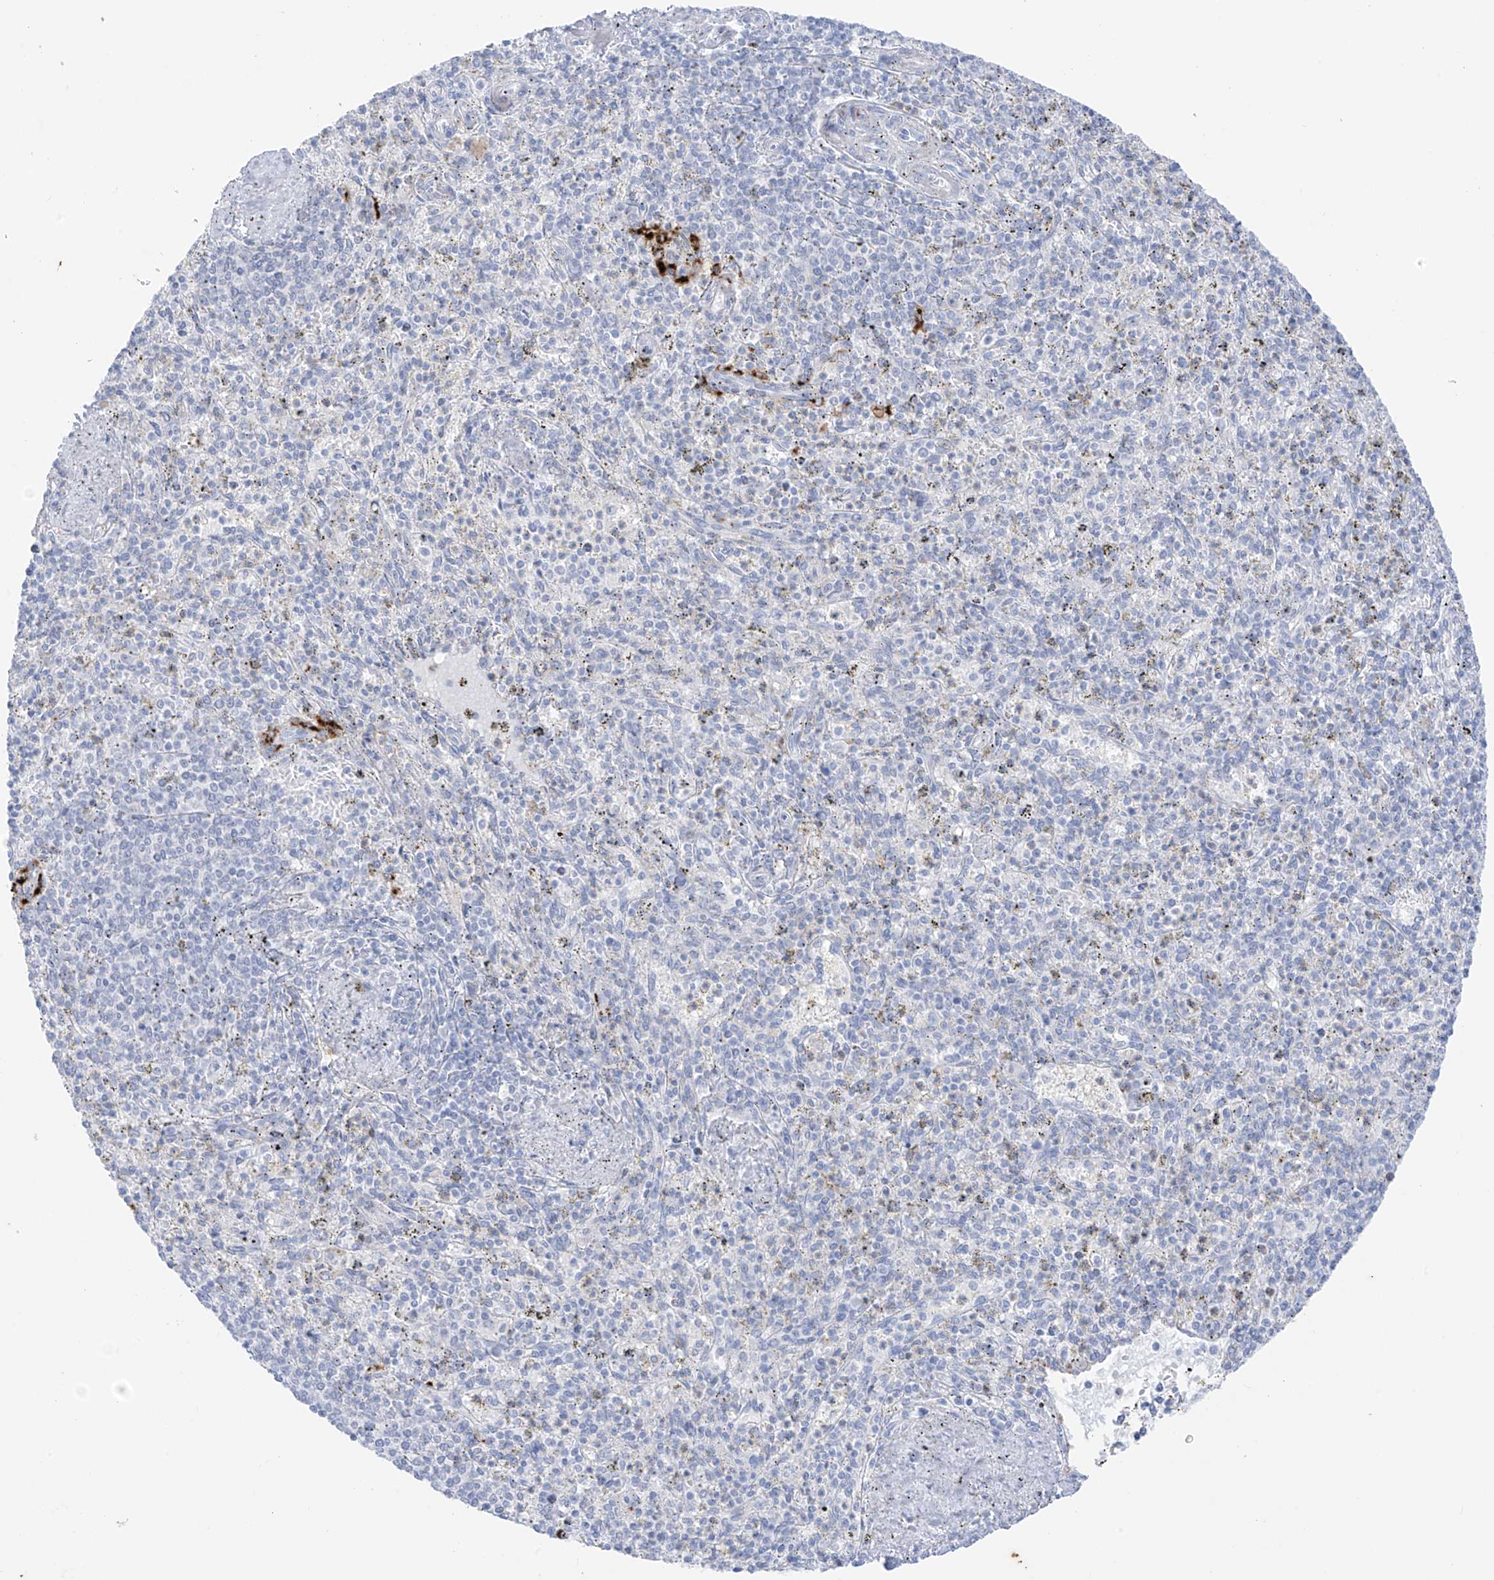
{"staining": {"intensity": "negative", "quantity": "none", "location": "none"}, "tissue": "spleen", "cell_type": "Cells in red pulp", "image_type": "normal", "snomed": [{"axis": "morphology", "description": "Normal tissue, NOS"}, {"axis": "topography", "description": "Spleen"}], "caption": "Immunohistochemistry (IHC) of normal spleen displays no positivity in cells in red pulp.", "gene": "PSPH", "patient": {"sex": "male", "age": 72}}